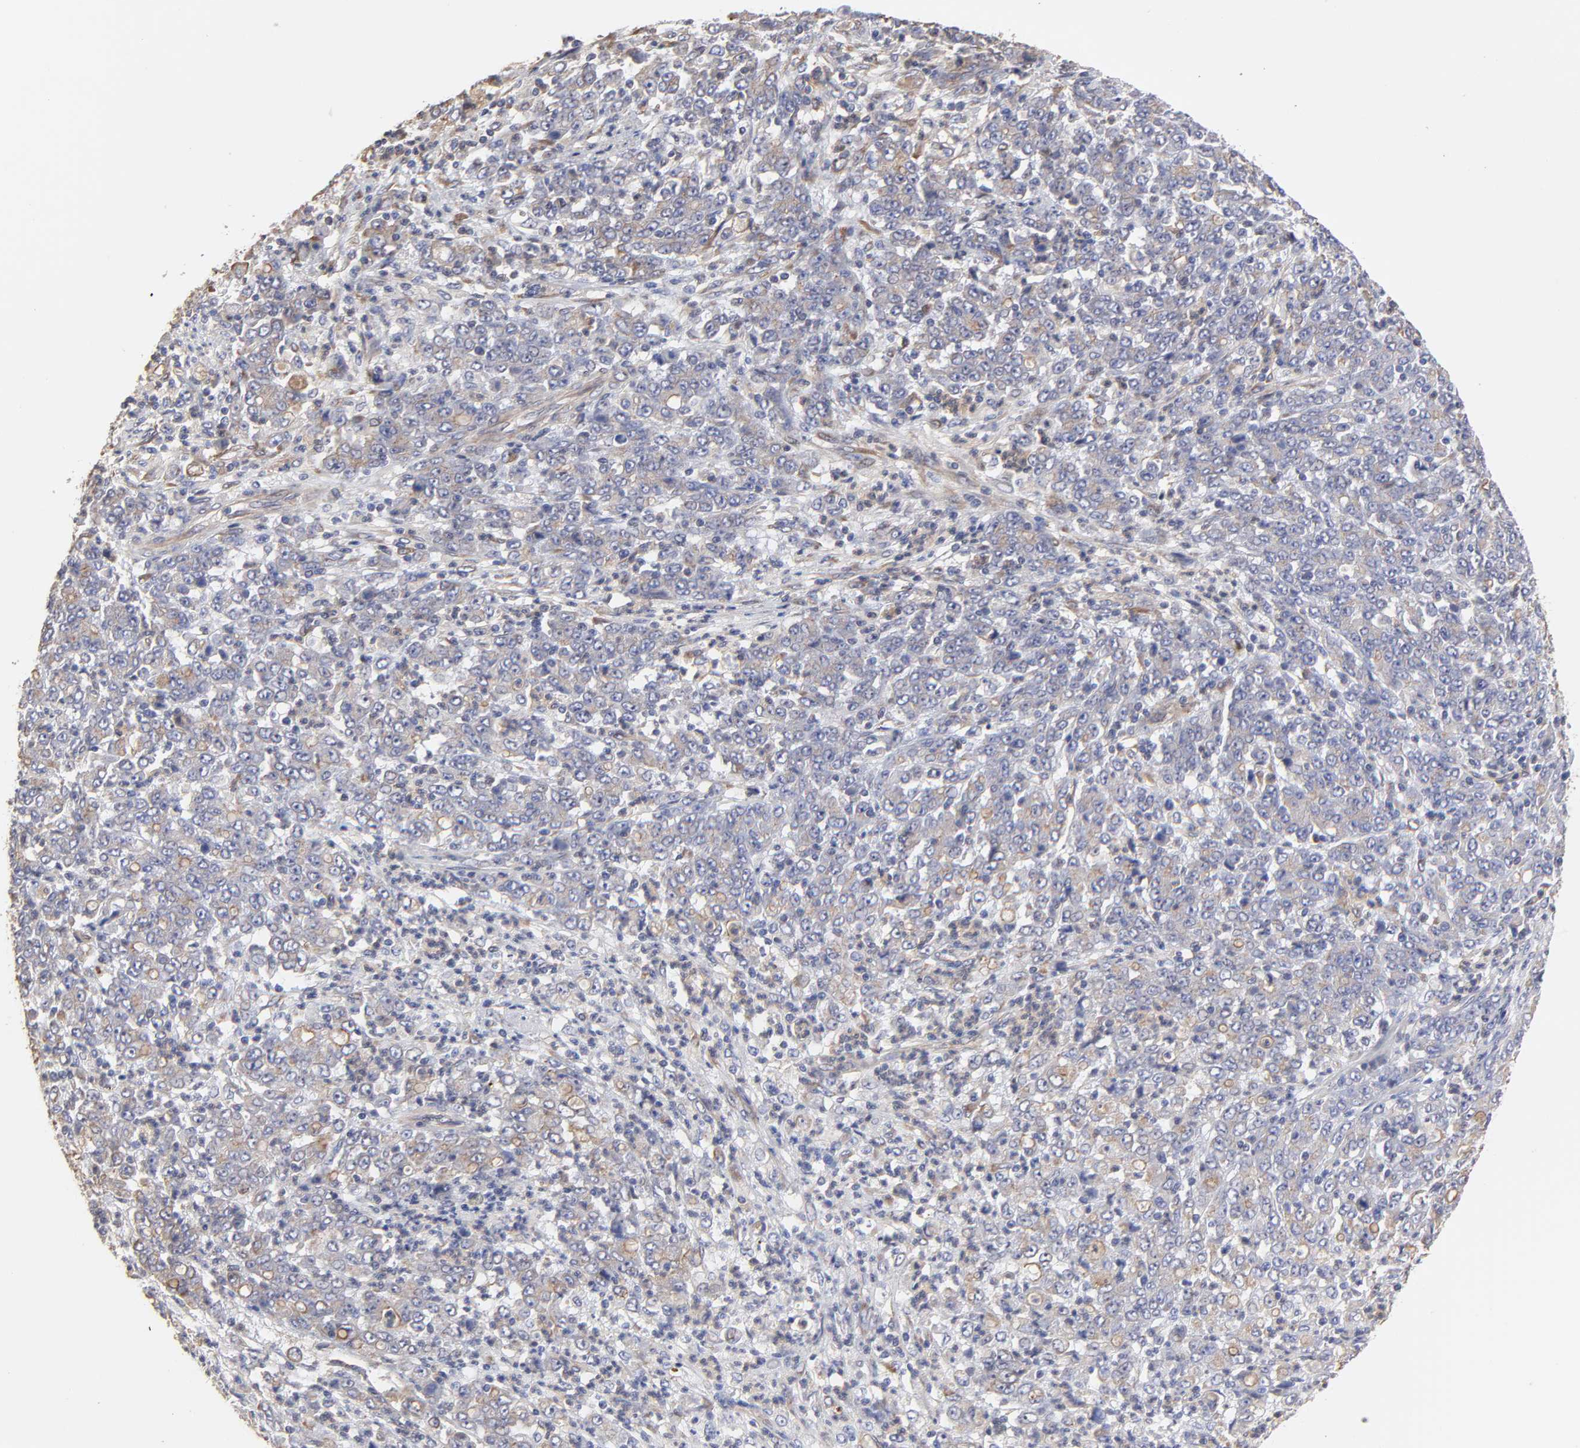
{"staining": {"intensity": "weak", "quantity": "25%-75%", "location": "cytoplasmic/membranous"}, "tissue": "stomach cancer", "cell_type": "Tumor cells", "image_type": "cancer", "snomed": [{"axis": "morphology", "description": "Adenocarcinoma, NOS"}, {"axis": "topography", "description": "Stomach, lower"}], "caption": "Stomach cancer (adenocarcinoma) tissue shows weak cytoplasmic/membranous staining in approximately 25%-75% of tumor cells", "gene": "LRCH2", "patient": {"sex": "female", "age": 71}}